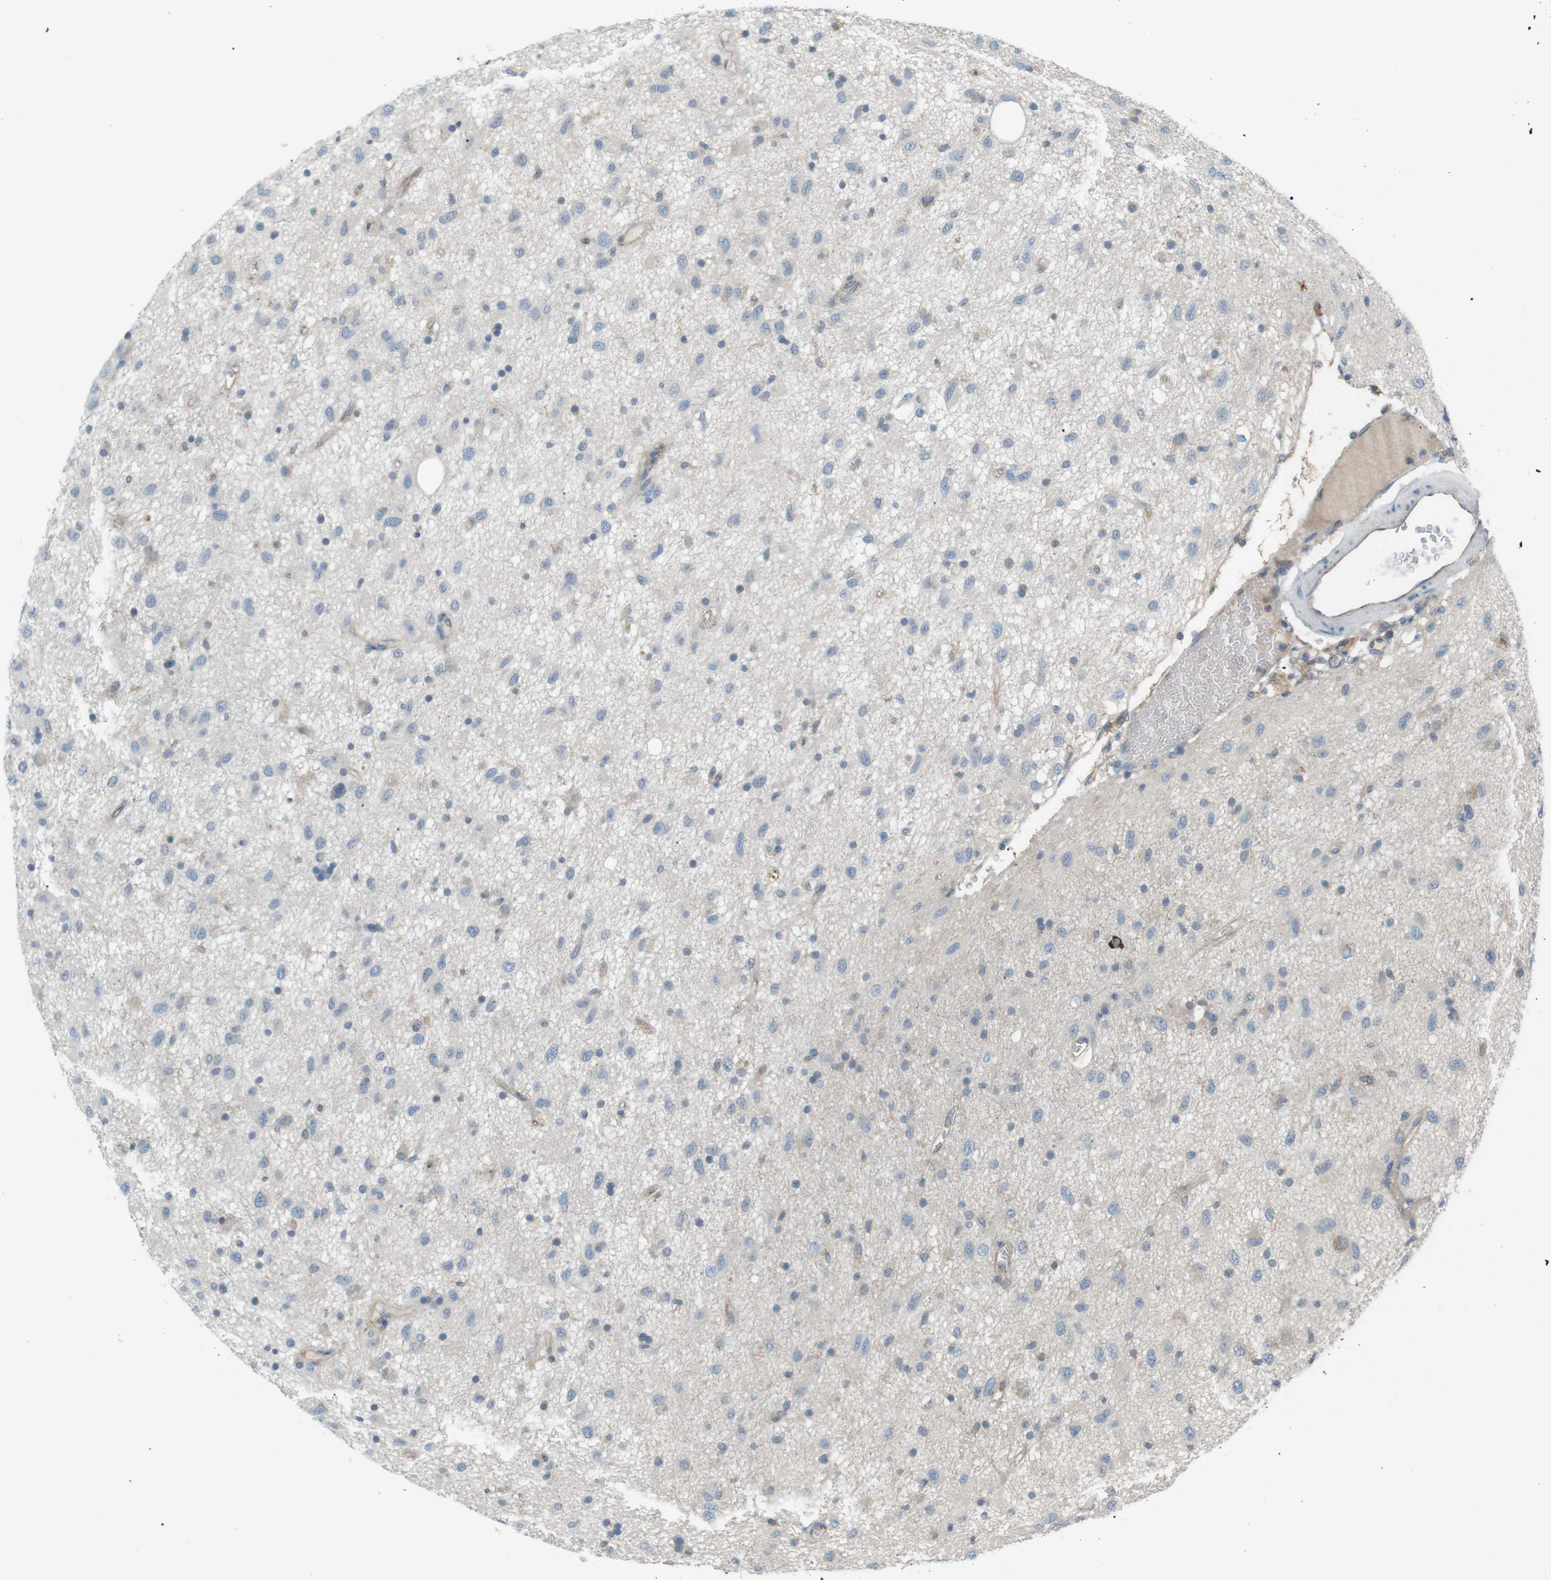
{"staining": {"intensity": "negative", "quantity": "none", "location": "none"}, "tissue": "glioma", "cell_type": "Tumor cells", "image_type": "cancer", "snomed": [{"axis": "morphology", "description": "Glioma, malignant, Low grade"}, {"axis": "topography", "description": "Brain"}], "caption": "IHC histopathology image of neoplastic tissue: human malignant glioma (low-grade) stained with DAB (3,3'-diaminobenzidine) displays no significant protein positivity in tumor cells.", "gene": "PEPD", "patient": {"sex": "male", "age": 77}}